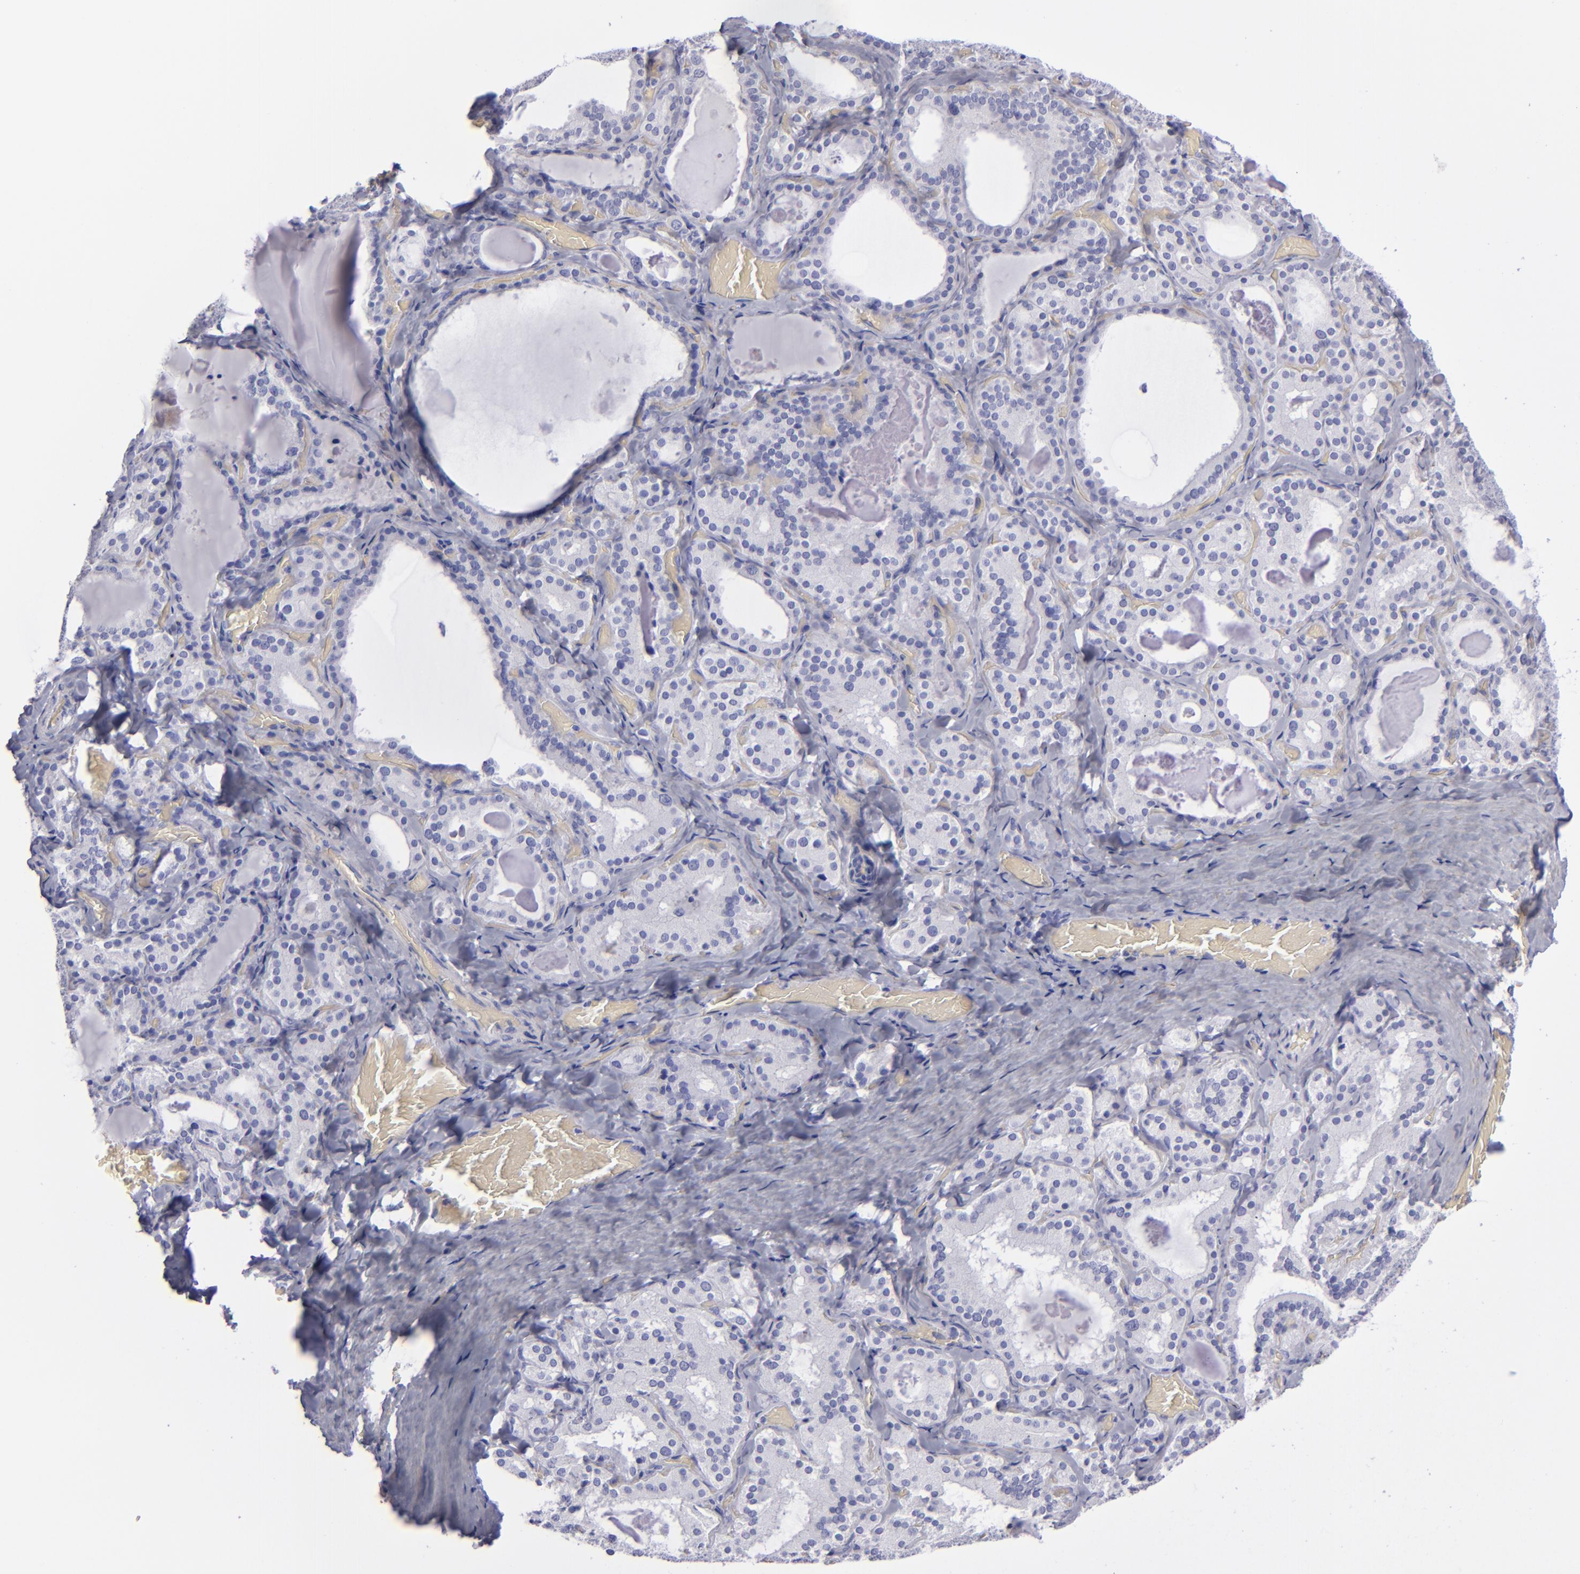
{"staining": {"intensity": "negative", "quantity": "none", "location": "none"}, "tissue": "thyroid gland", "cell_type": "Glandular cells", "image_type": "normal", "snomed": [{"axis": "morphology", "description": "Normal tissue, NOS"}, {"axis": "topography", "description": "Thyroid gland"}], "caption": "High magnification brightfield microscopy of benign thyroid gland stained with DAB (brown) and counterstained with hematoxylin (blue): glandular cells show no significant positivity.", "gene": "CD22", "patient": {"sex": "female", "age": 33}}